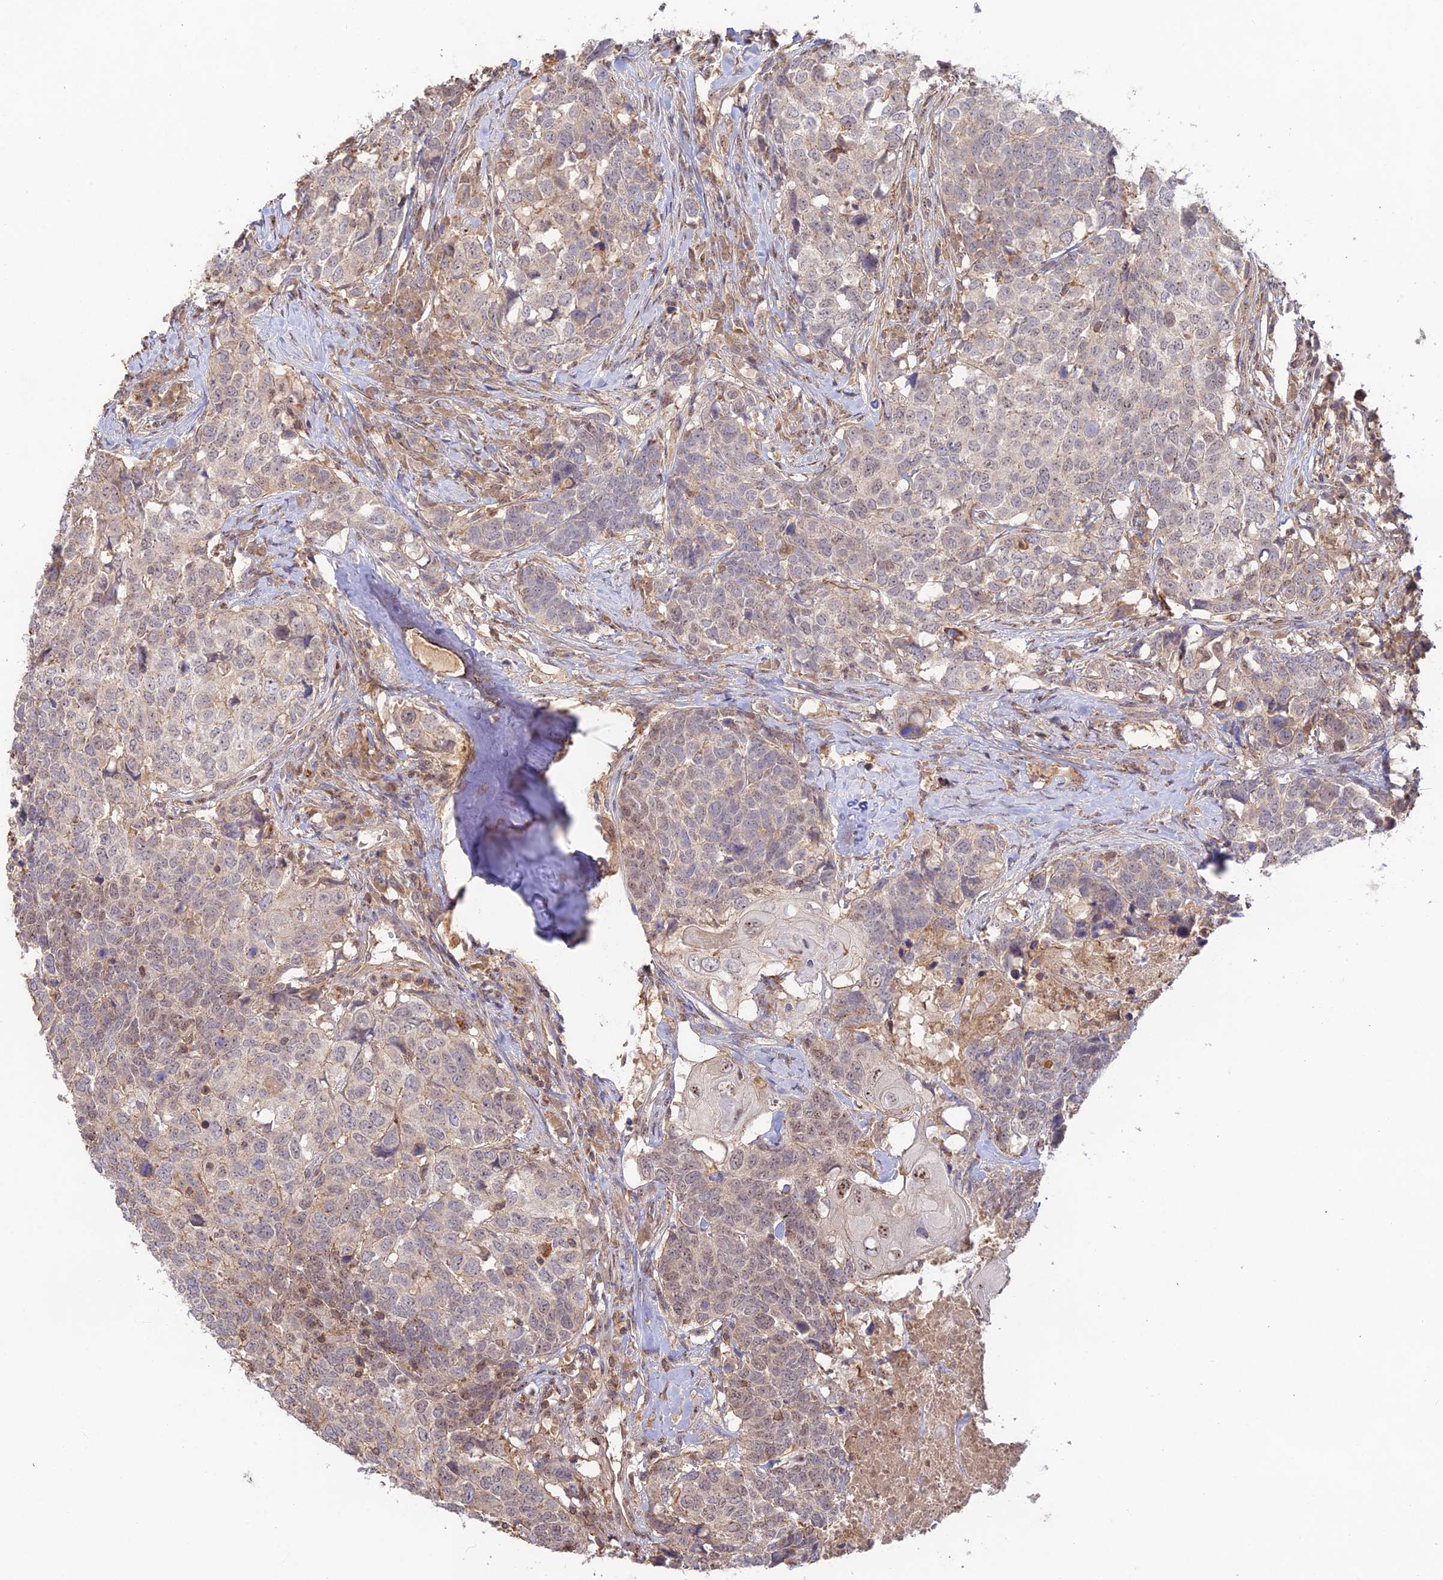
{"staining": {"intensity": "weak", "quantity": "<25%", "location": "cytoplasmic/membranous"}, "tissue": "head and neck cancer", "cell_type": "Tumor cells", "image_type": "cancer", "snomed": [{"axis": "morphology", "description": "Squamous cell carcinoma, NOS"}, {"axis": "topography", "description": "Head-Neck"}], "caption": "Head and neck cancer (squamous cell carcinoma) was stained to show a protein in brown. There is no significant positivity in tumor cells.", "gene": "CLCF1", "patient": {"sex": "male", "age": 66}}